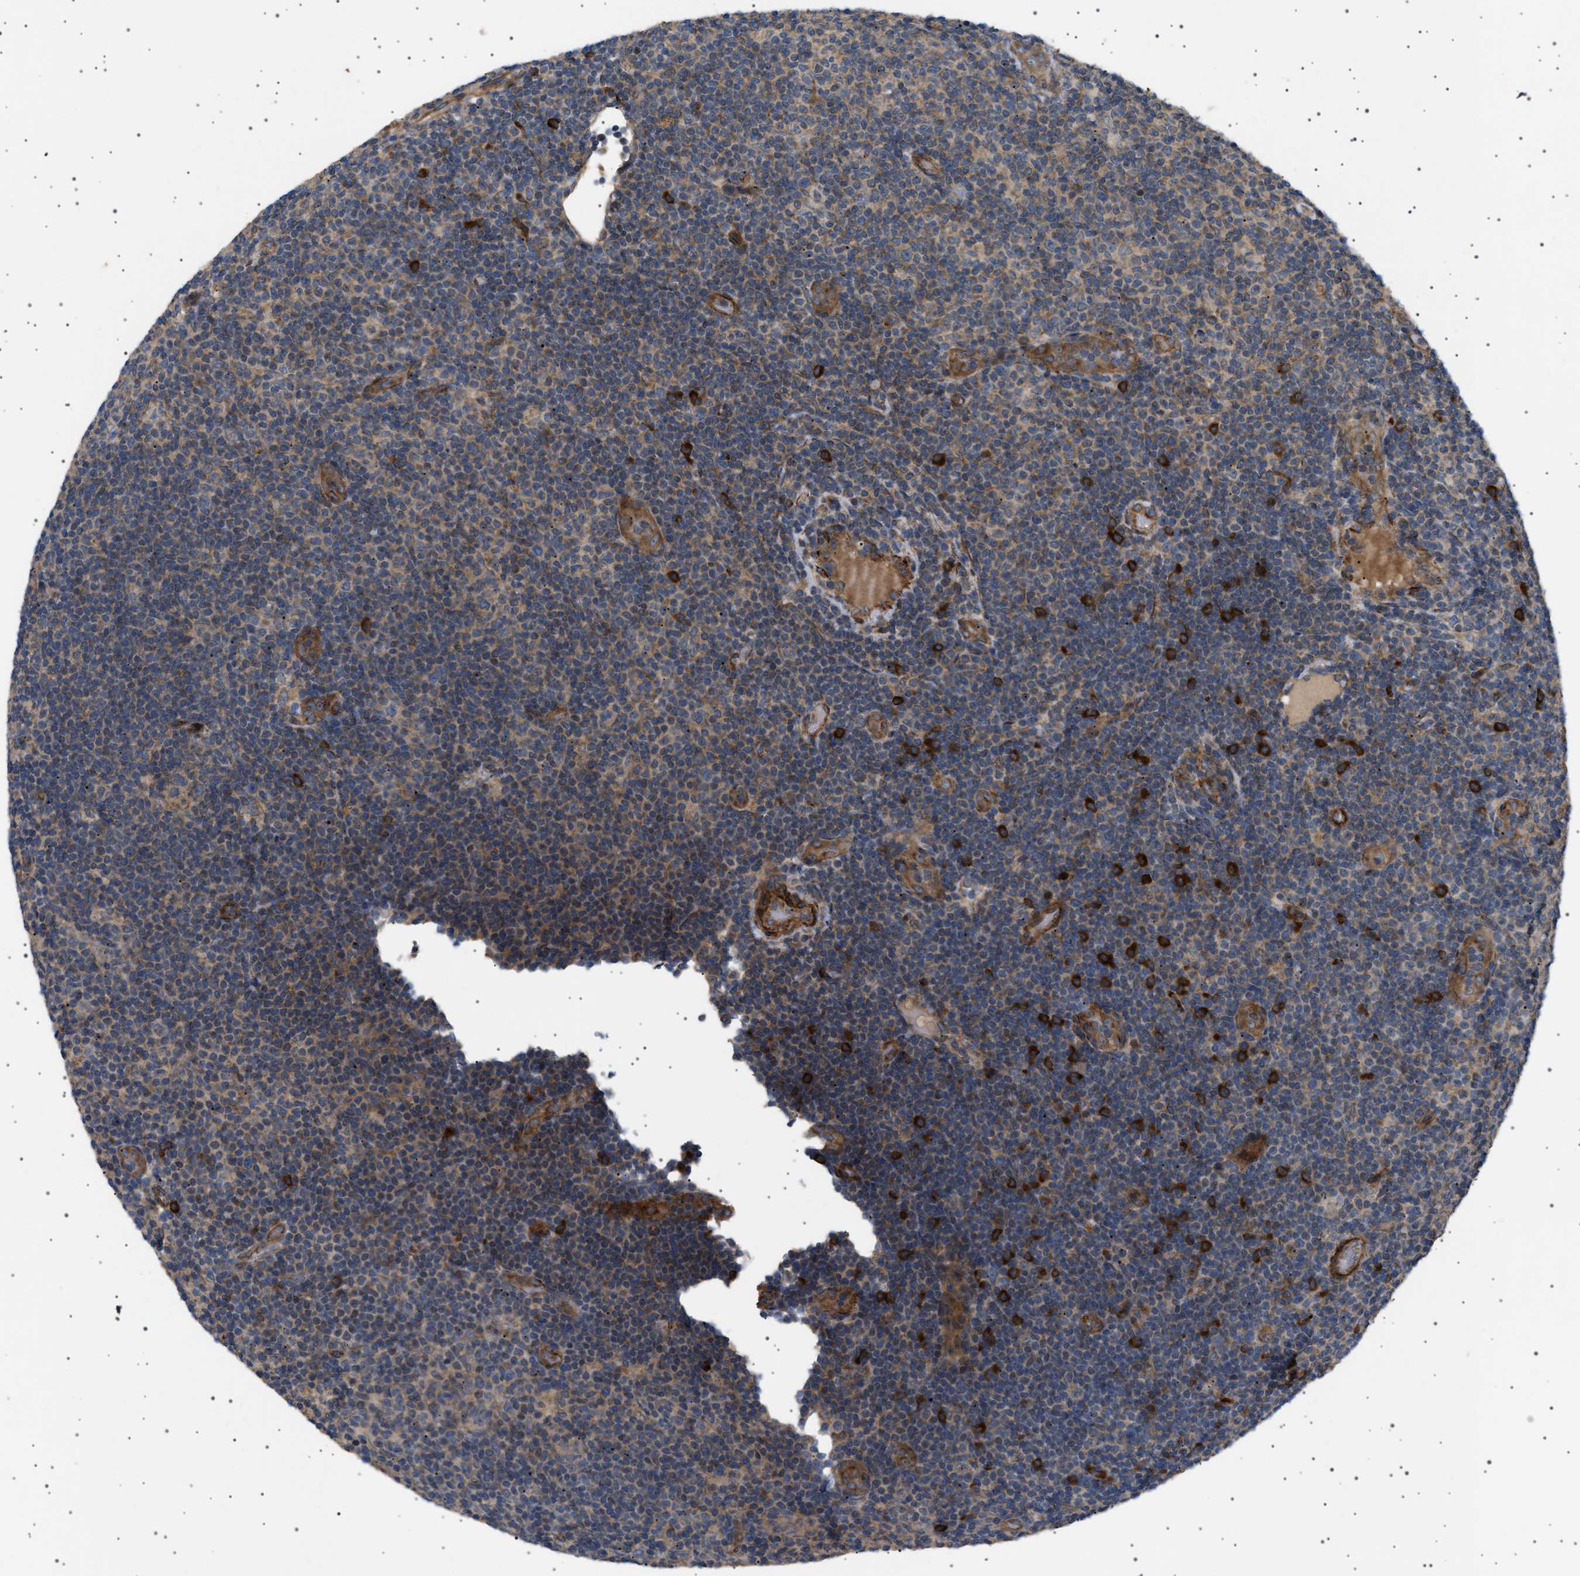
{"staining": {"intensity": "strong", "quantity": "<25%", "location": "cytoplasmic/membranous"}, "tissue": "lymphoma", "cell_type": "Tumor cells", "image_type": "cancer", "snomed": [{"axis": "morphology", "description": "Malignant lymphoma, non-Hodgkin's type, Low grade"}, {"axis": "topography", "description": "Lymph node"}], "caption": "About <25% of tumor cells in lymphoma display strong cytoplasmic/membranous protein positivity as visualized by brown immunohistochemical staining.", "gene": "CCDC186", "patient": {"sex": "male", "age": 83}}